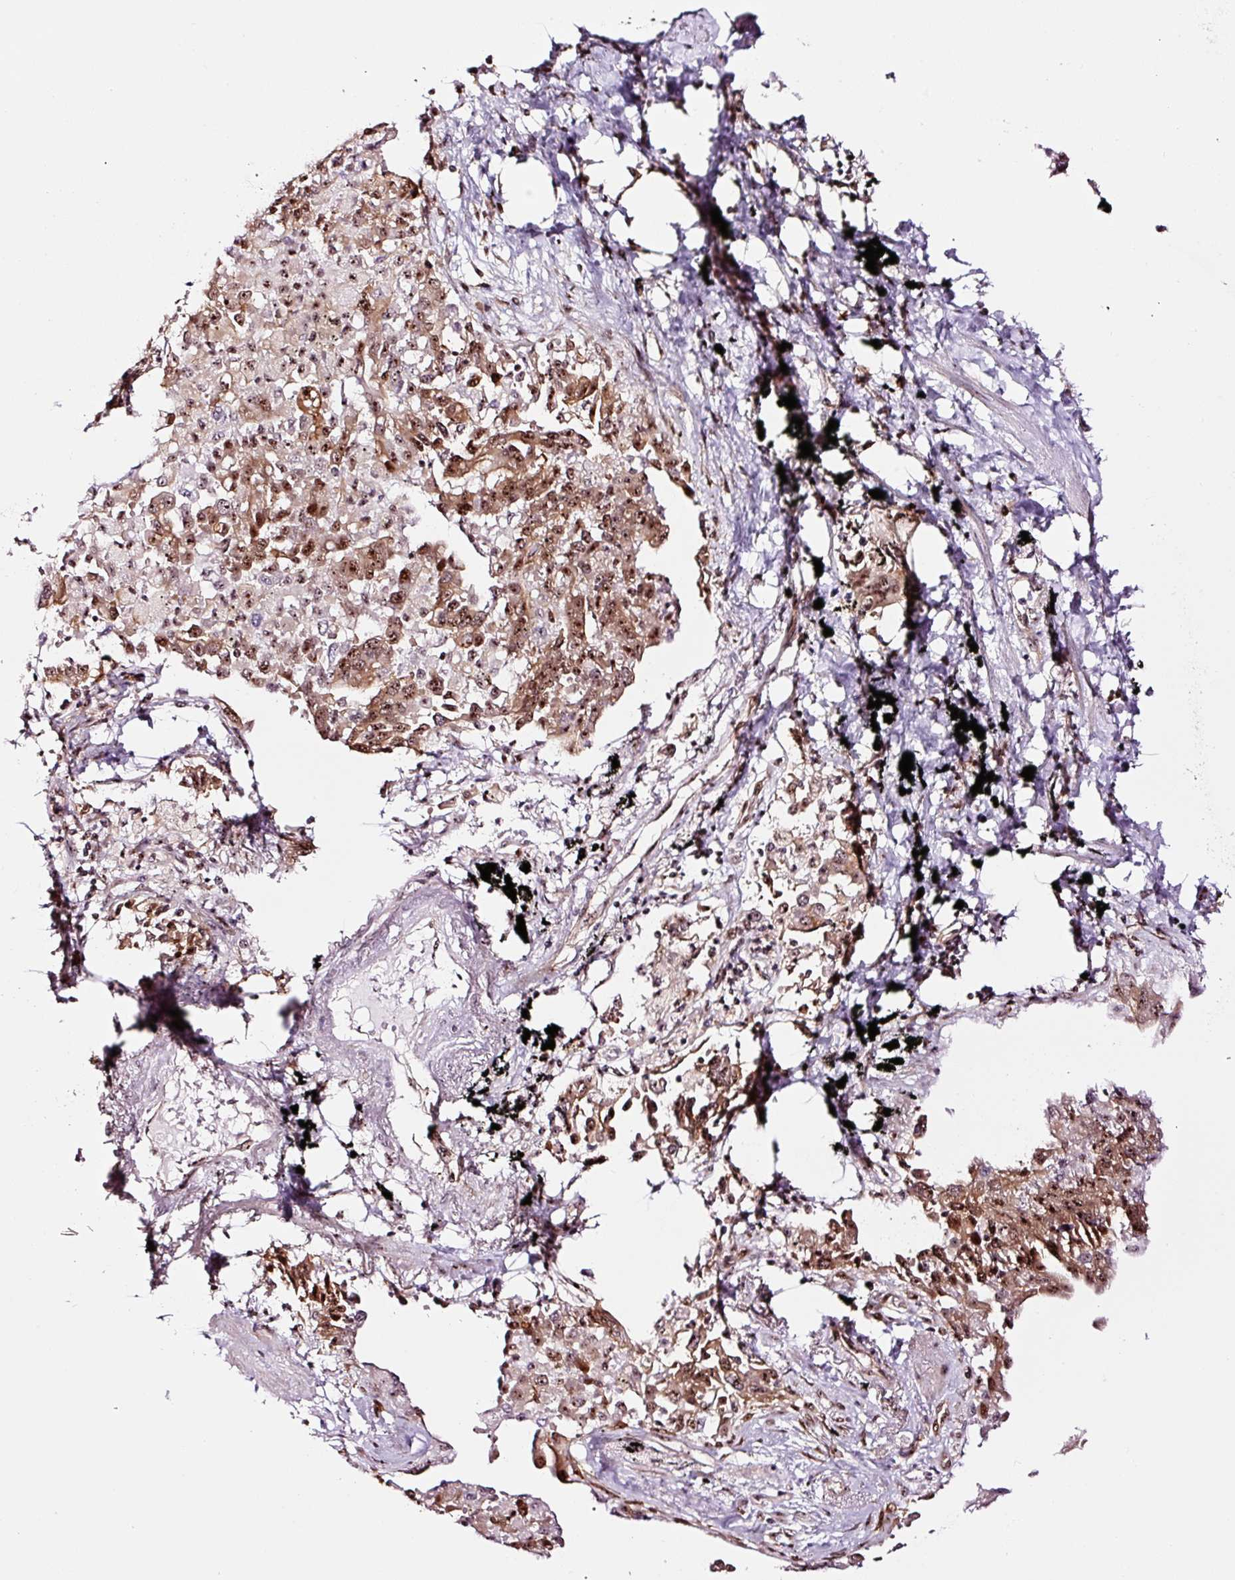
{"staining": {"intensity": "strong", "quantity": ">75%", "location": "cytoplasmic/membranous,nuclear"}, "tissue": "lung cancer", "cell_type": "Tumor cells", "image_type": "cancer", "snomed": [{"axis": "morphology", "description": "Adenocarcinoma, NOS"}, {"axis": "topography", "description": "Lung"}], "caption": "Adenocarcinoma (lung) stained with a protein marker exhibits strong staining in tumor cells.", "gene": "GNL3", "patient": {"sex": "male", "age": 67}}